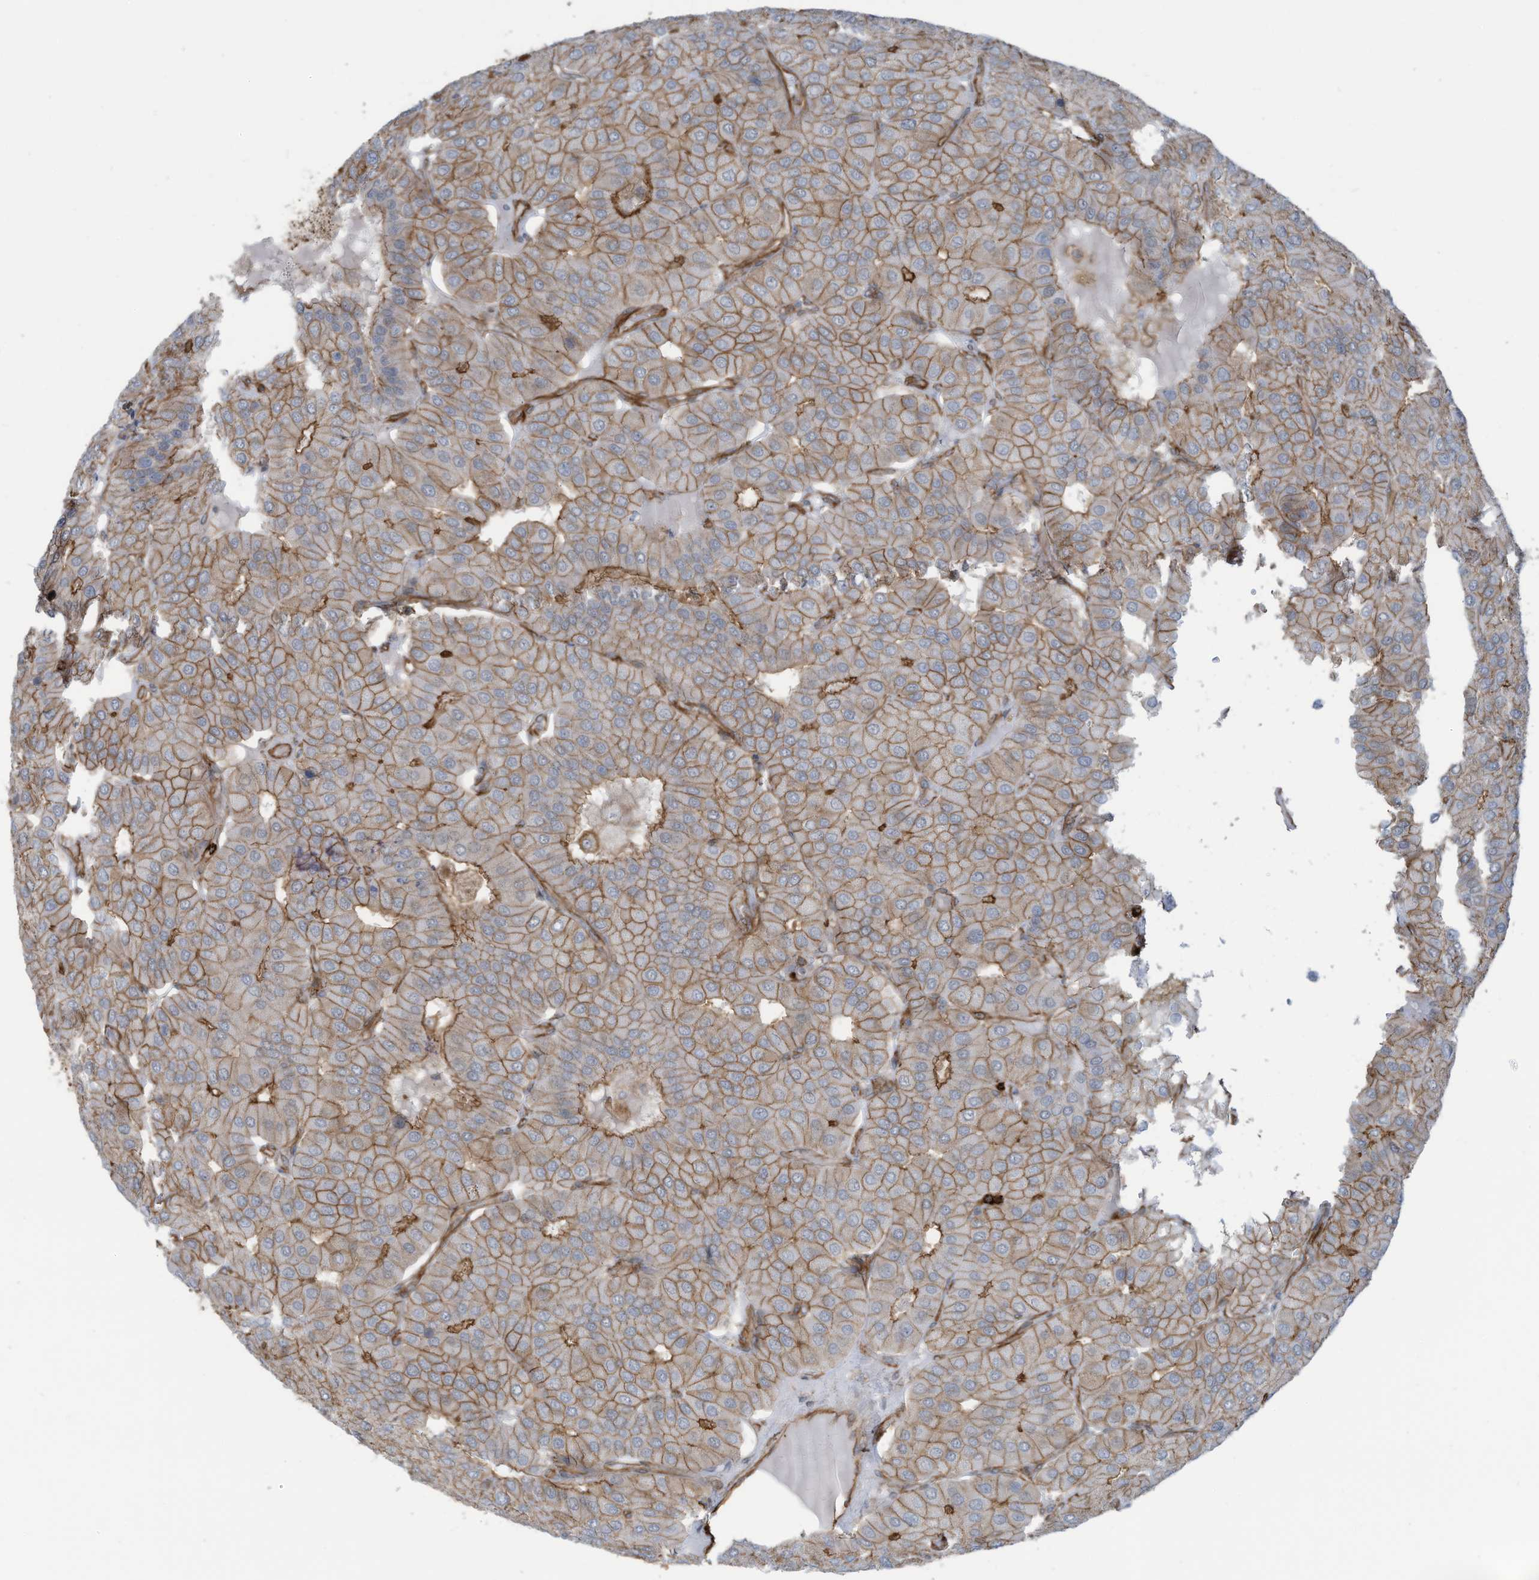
{"staining": {"intensity": "moderate", "quantity": ">75%", "location": "cytoplasmic/membranous"}, "tissue": "parathyroid gland", "cell_type": "Glandular cells", "image_type": "normal", "snomed": [{"axis": "morphology", "description": "Normal tissue, NOS"}, {"axis": "morphology", "description": "Adenoma, NOS"}, {"axis": "topography", "description": "Parathyroid gland"}], "caption": "The histopathology image displays a brown stain indicating the presence of a protein in the cytoplasmic/membranous of glandular cells in parathyroid gland. (Stains: DAB in brown, nuclei in blue, Microscopy: brightfield microscopy at high magnification).", "gene": "SLC9A2", "patient": {"sex": "female", "age": 86}}